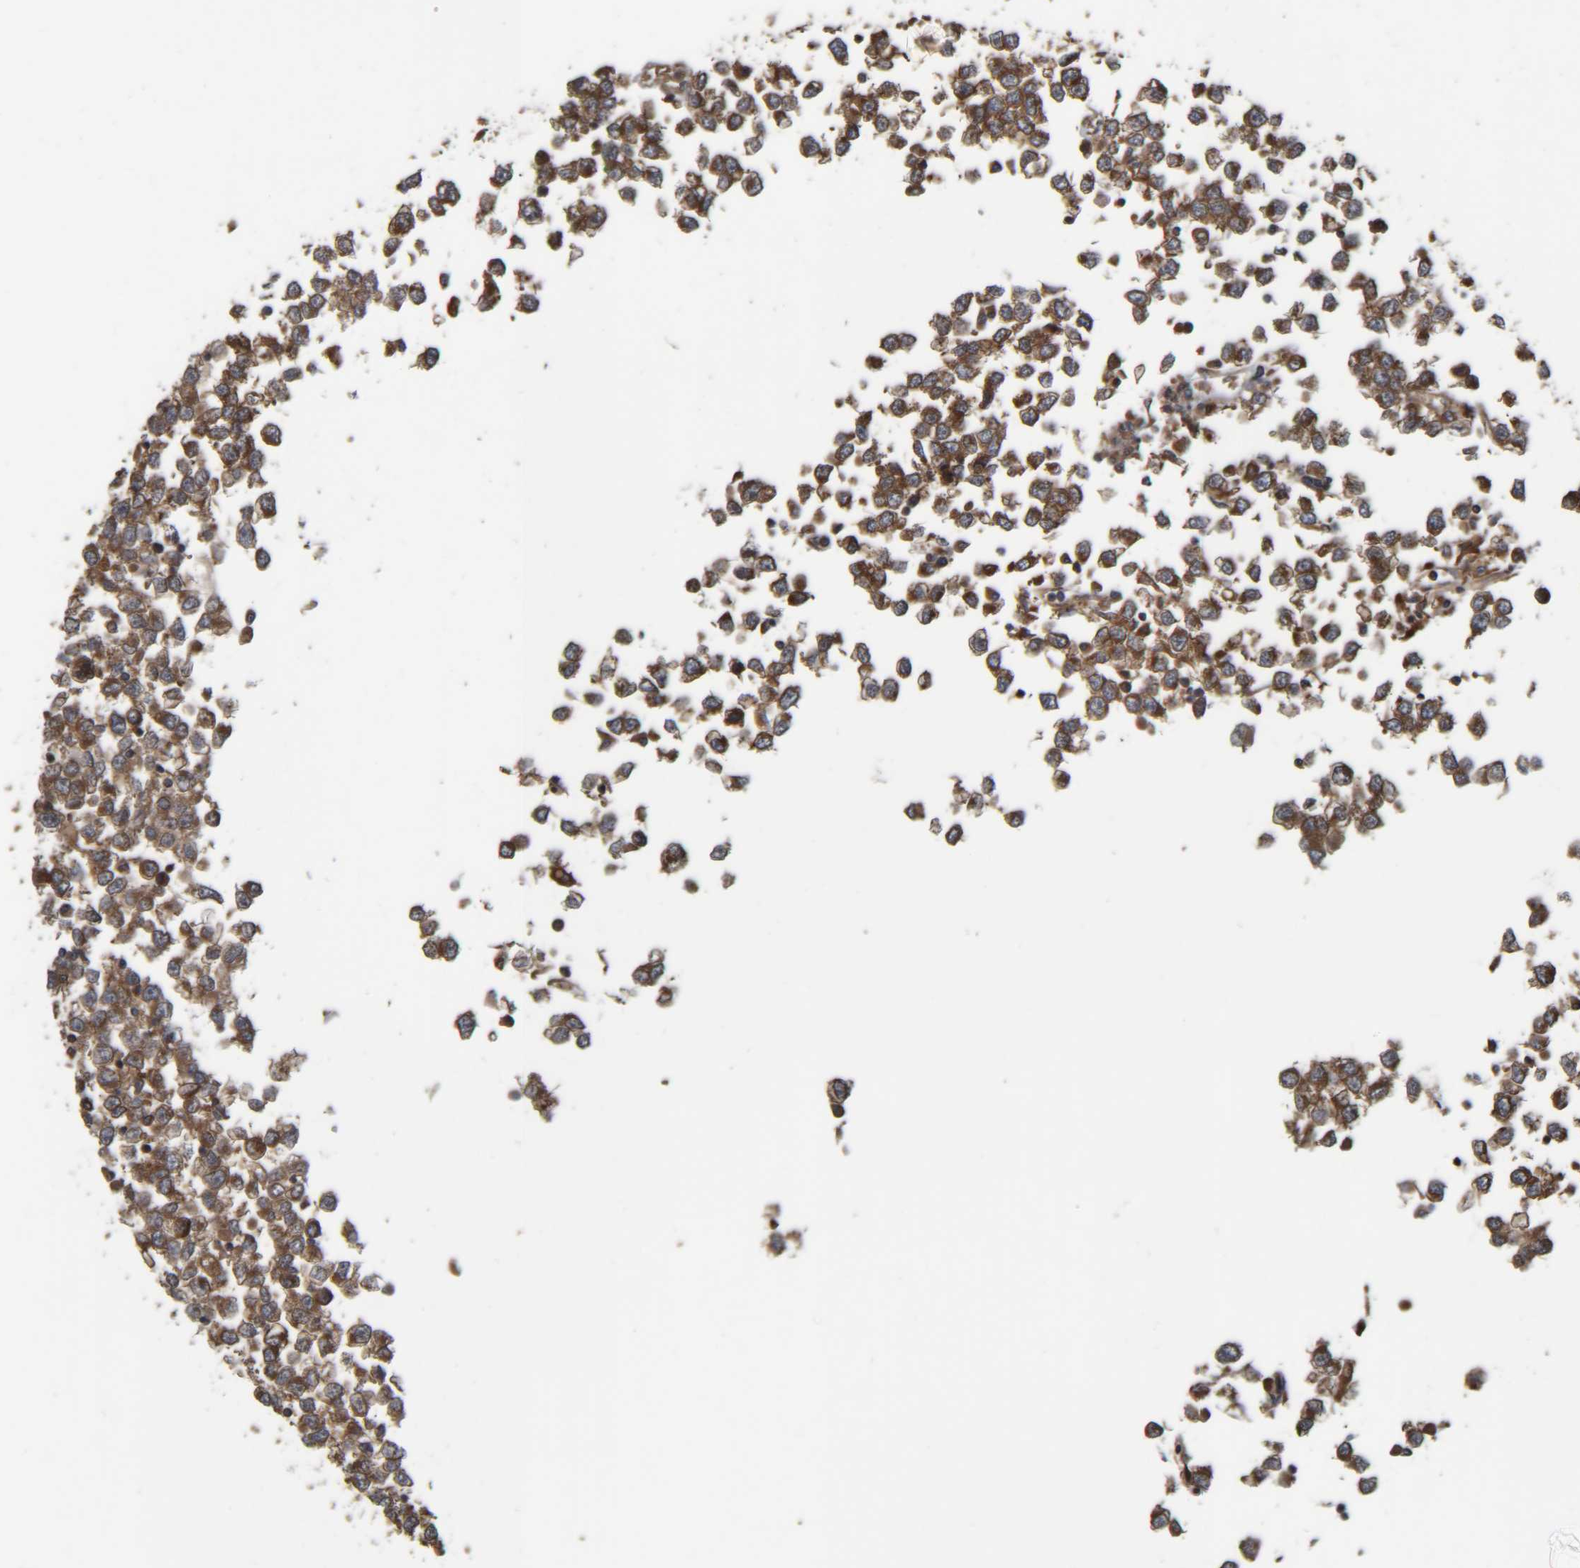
{"staining": {"intensity": "moderate", "quantity": ">75%", "location": "cytoplasmic/membranous"}, "tissue": "testis cancer", "cell_type": "Tumor cells", "image_type": "cancer", "snomed": [{"axis": "morphology", "description": "Seminoma, NOS"}, {"axis": "topography", "description": "Testis"}], "caption": "DAB immunohistochemical staining of human testis seminoma reveals moderate cytoplasmic/membranous protein positivity in about >75% of tumor cells. (DAB IHC with brightfield microscopy, high magnification).", "gene": "CCDC57", "patient": {"sex": "male", "age": 65}}